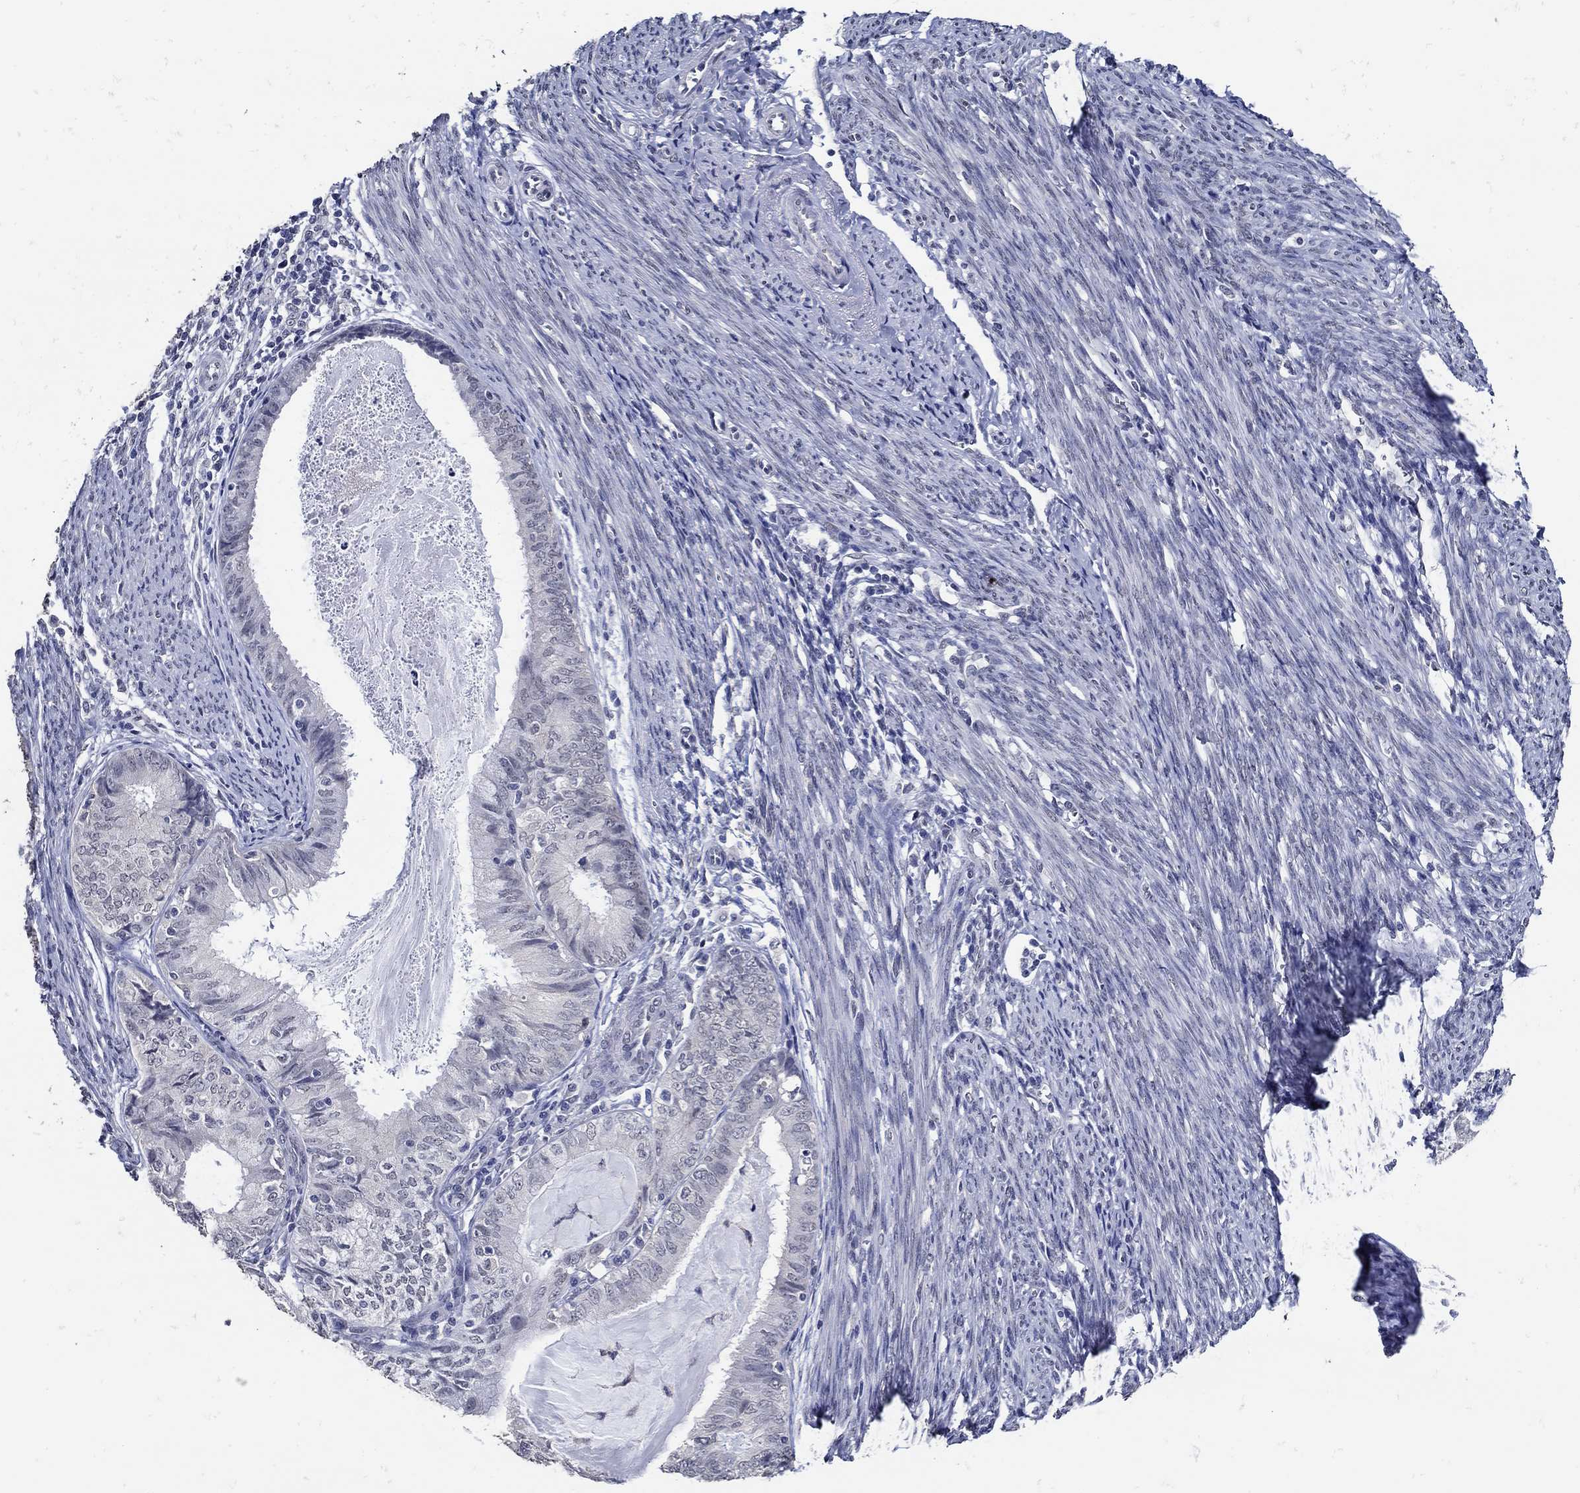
{"staining": {"intensity": "negative", "quantity": "none", "location": "none"}, "tissue": "endometrial cancer", "cell_type": "Tumor cells", "image_type": "cancer", "snomed": [{"axis": "morphology", "description": "Adenocarcinoma, NOS"}, {"axis": "topography", "description": "Endometrium"}], "caption": "A high-resolution histopathology image shows IHC staining of endometrial adenocarcinoma, which displays no significant staining in tumor cells.", "gene": "KCNN3", "patient": {"sex": "female", "age": 57}}